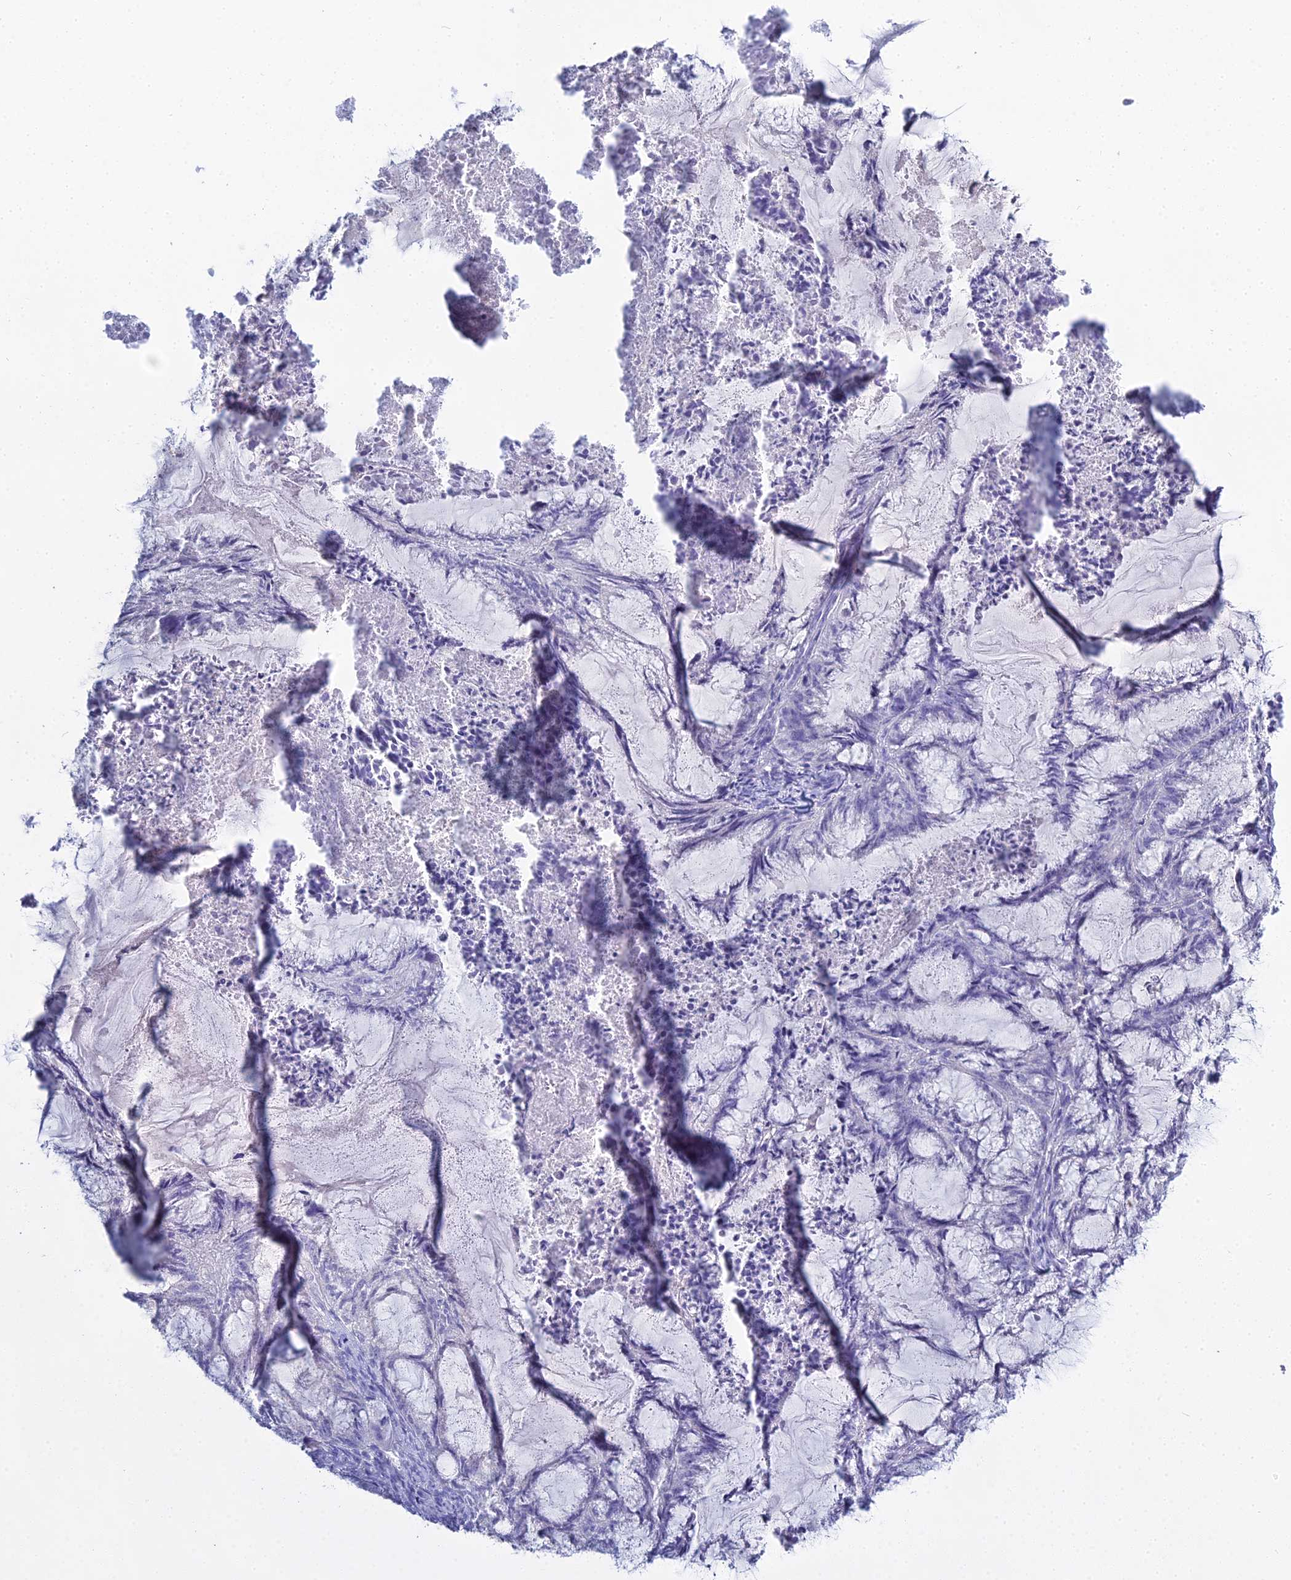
{"staining": {"intensity": "negative", "quantity": "none", "location": "none"}, "tissue": "endometrial cancer", "cell_type": "Tumor cells", "image_type": "cancer", "snomed": [{"axis": "morphology", "description": "Adenocarcinoma, NOS"}, {"axis": "topography", "description": "Endometrium"}], "caption": "Tumor cells show no significant protein expression in endometrial cancer.", "gene": "S100A7", "patient": {"sex": "female", "age": 86}}